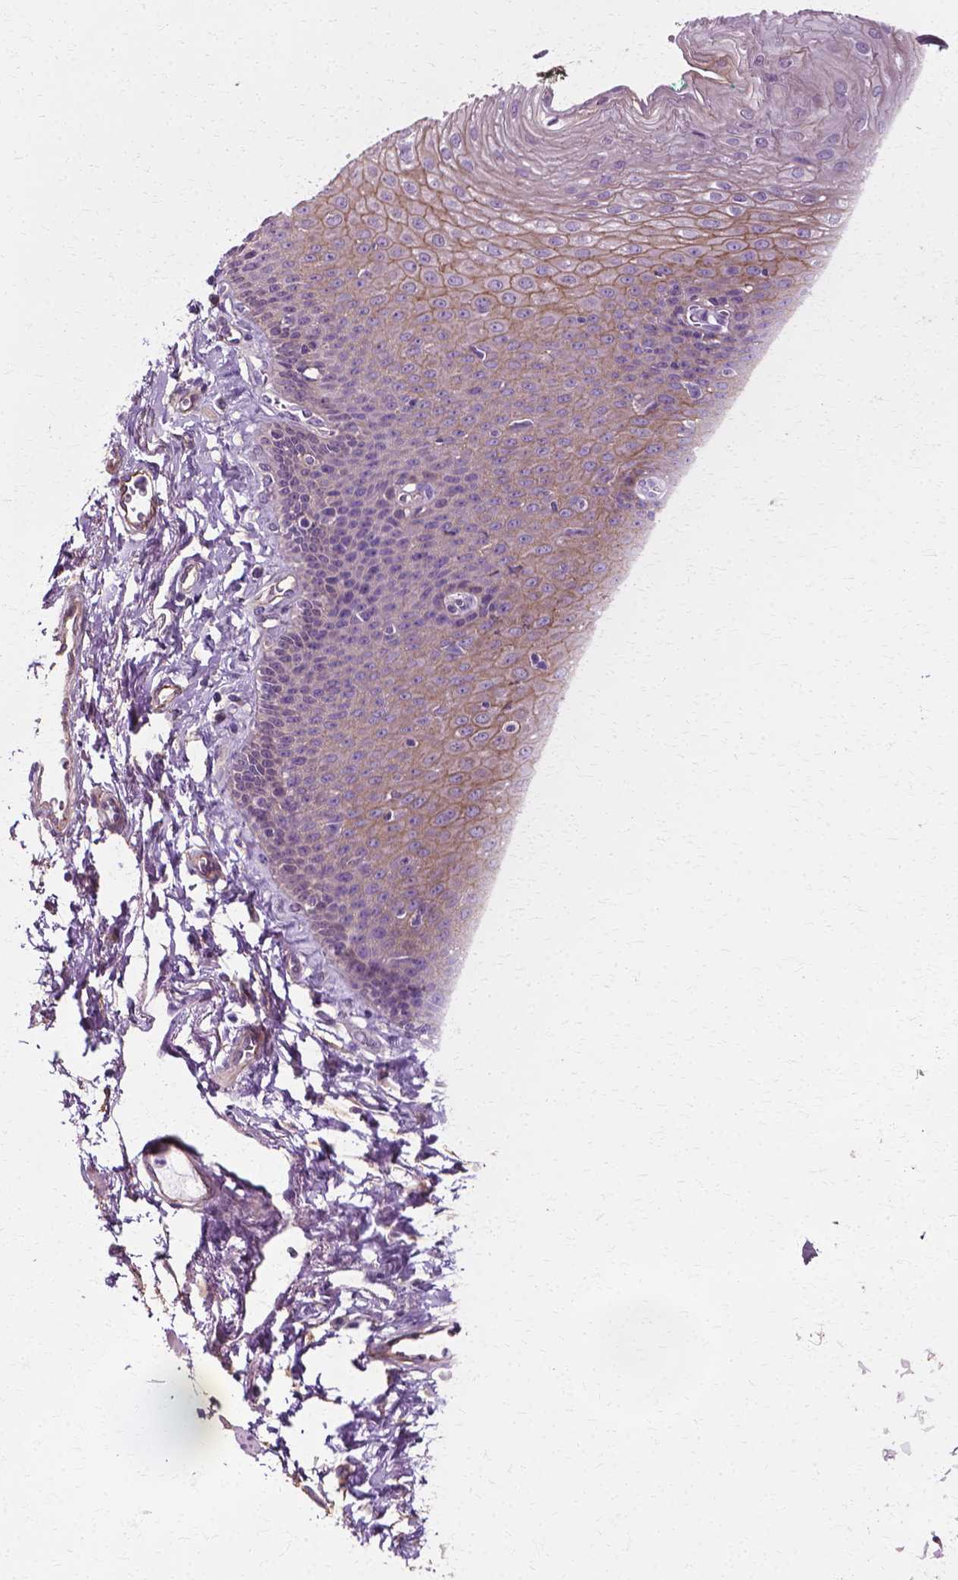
{"staining": {"intensity": "moderate", "quantity": "<25%", "location": "cytoplasmic/membranous"}, "tissue": "esophagus", "cell_type": "Squamous epithelial cells", "image_type": "normal", "snomed": [{"axis": "morphology", "description": "Normal tissue, NOS"}, {"axis": "topography", "description": "Esophagus"}], "caption": "Esophagus was stained to show a protein in brown. There is low levels of moderate cytoplasmic/membranous expression in approximately <25% of squamous epithelial cells. The staining is performed using DAB (3,3'-diaminobenzidine) brown chromogen to label protein expression. The nuclei are counter-stained blue using hematoxylin.", "gene": "CFAP157", "patient": {"sex": "female", "age": 81}}